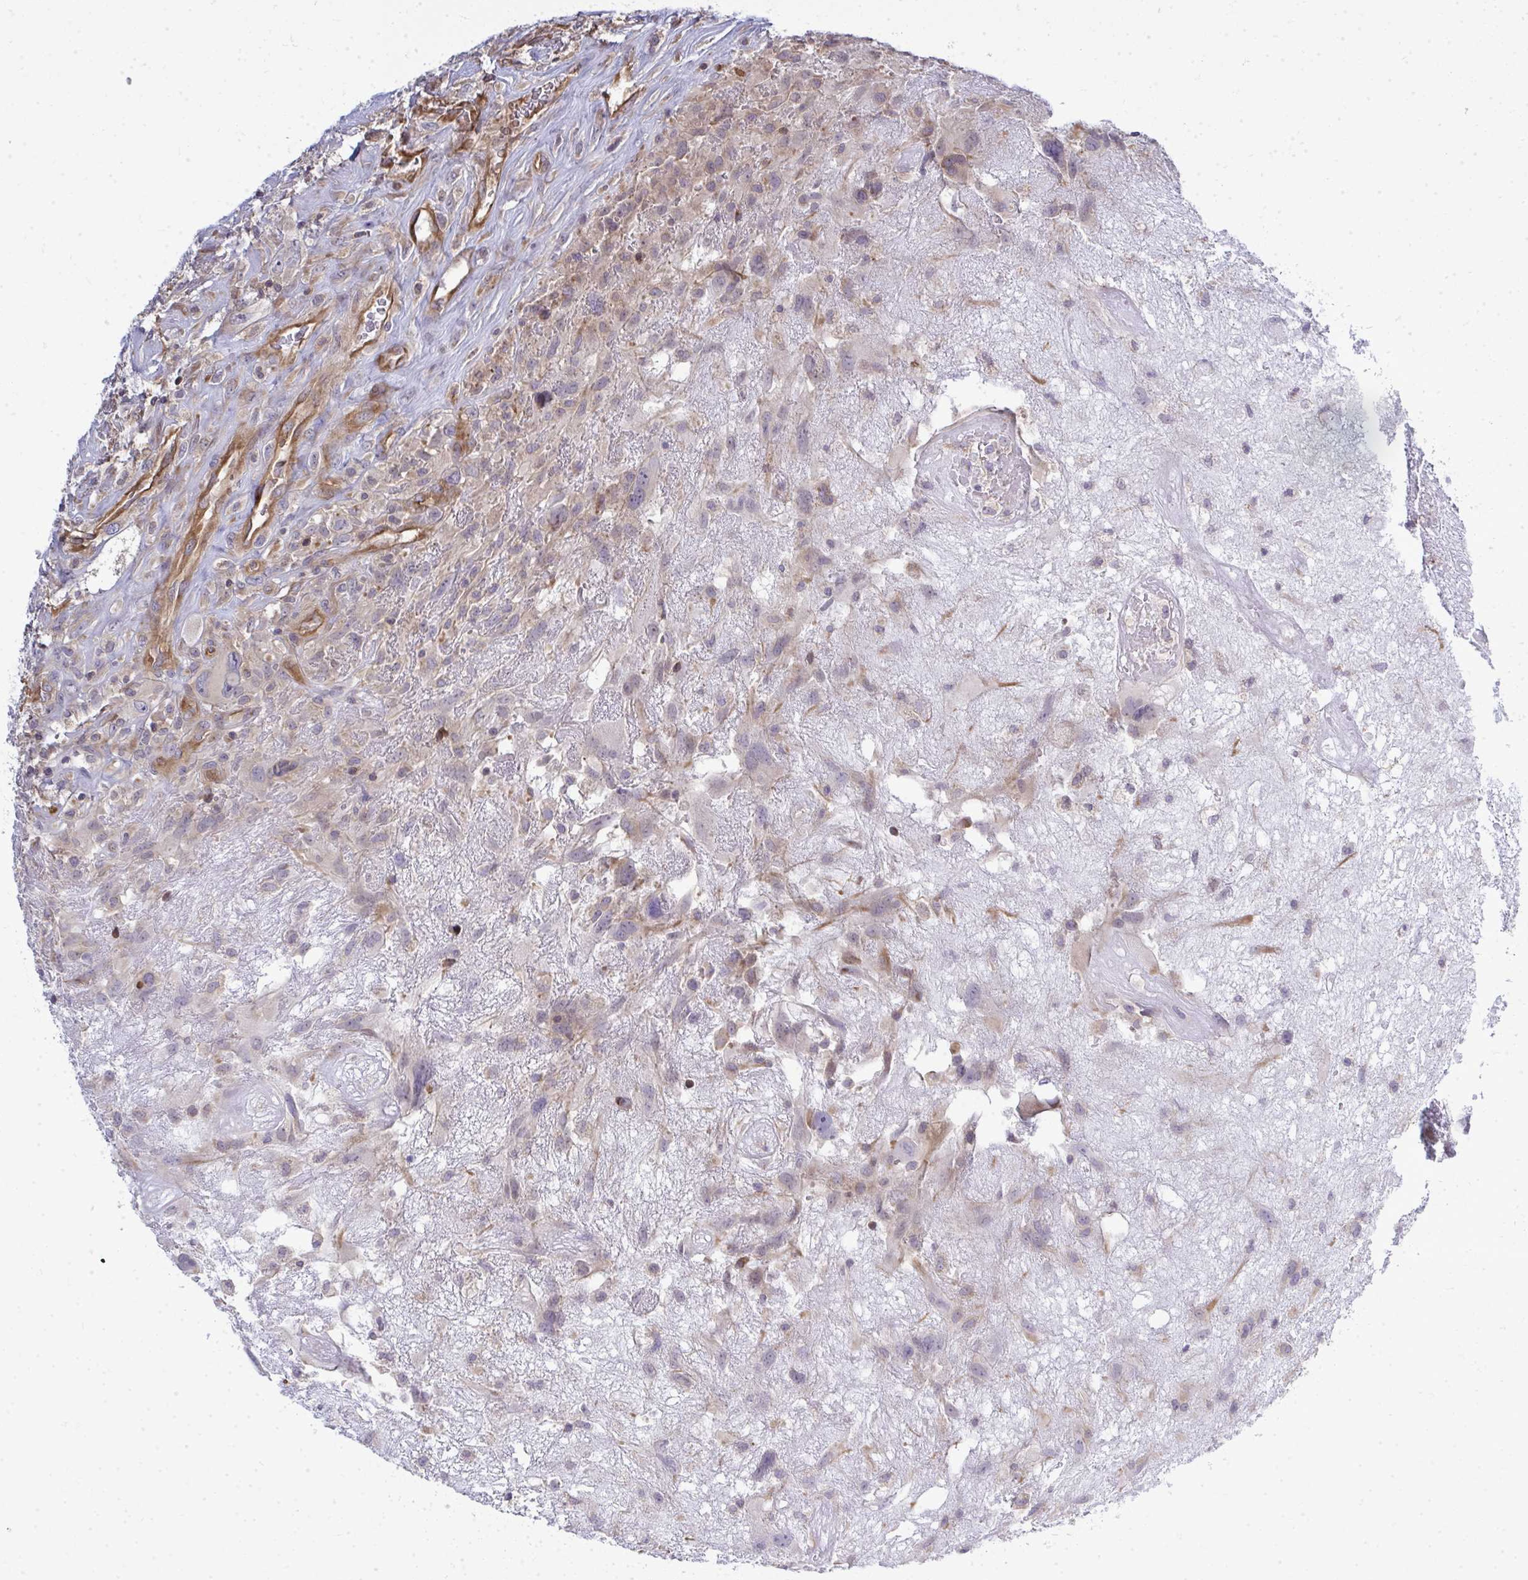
{"staining": {"intensity": "weak", "quantity": "<25%", "location": "cytoplasmic/membranous"}, "tissue": "glioma", "cell_type": "Tumor cells", "image_type": "cancer", "snomed": [{"axis": "morphology", "description": "Glioma, malignant, High grade"}, {"axis": "topography", "description": "Brain"}], "caption": "Photomicrograph shows no significant protein expression in tumor cells of malignant glioma (high-grade). (Stains: DAB (3,3'-diaminobenzidine) immunohistochemistry with hematoxylin counter stain, Microscopy: brightfield microscopy at high magnification).", "gene": "FUT10", "patient": {"sex": "male", "age": 46}}